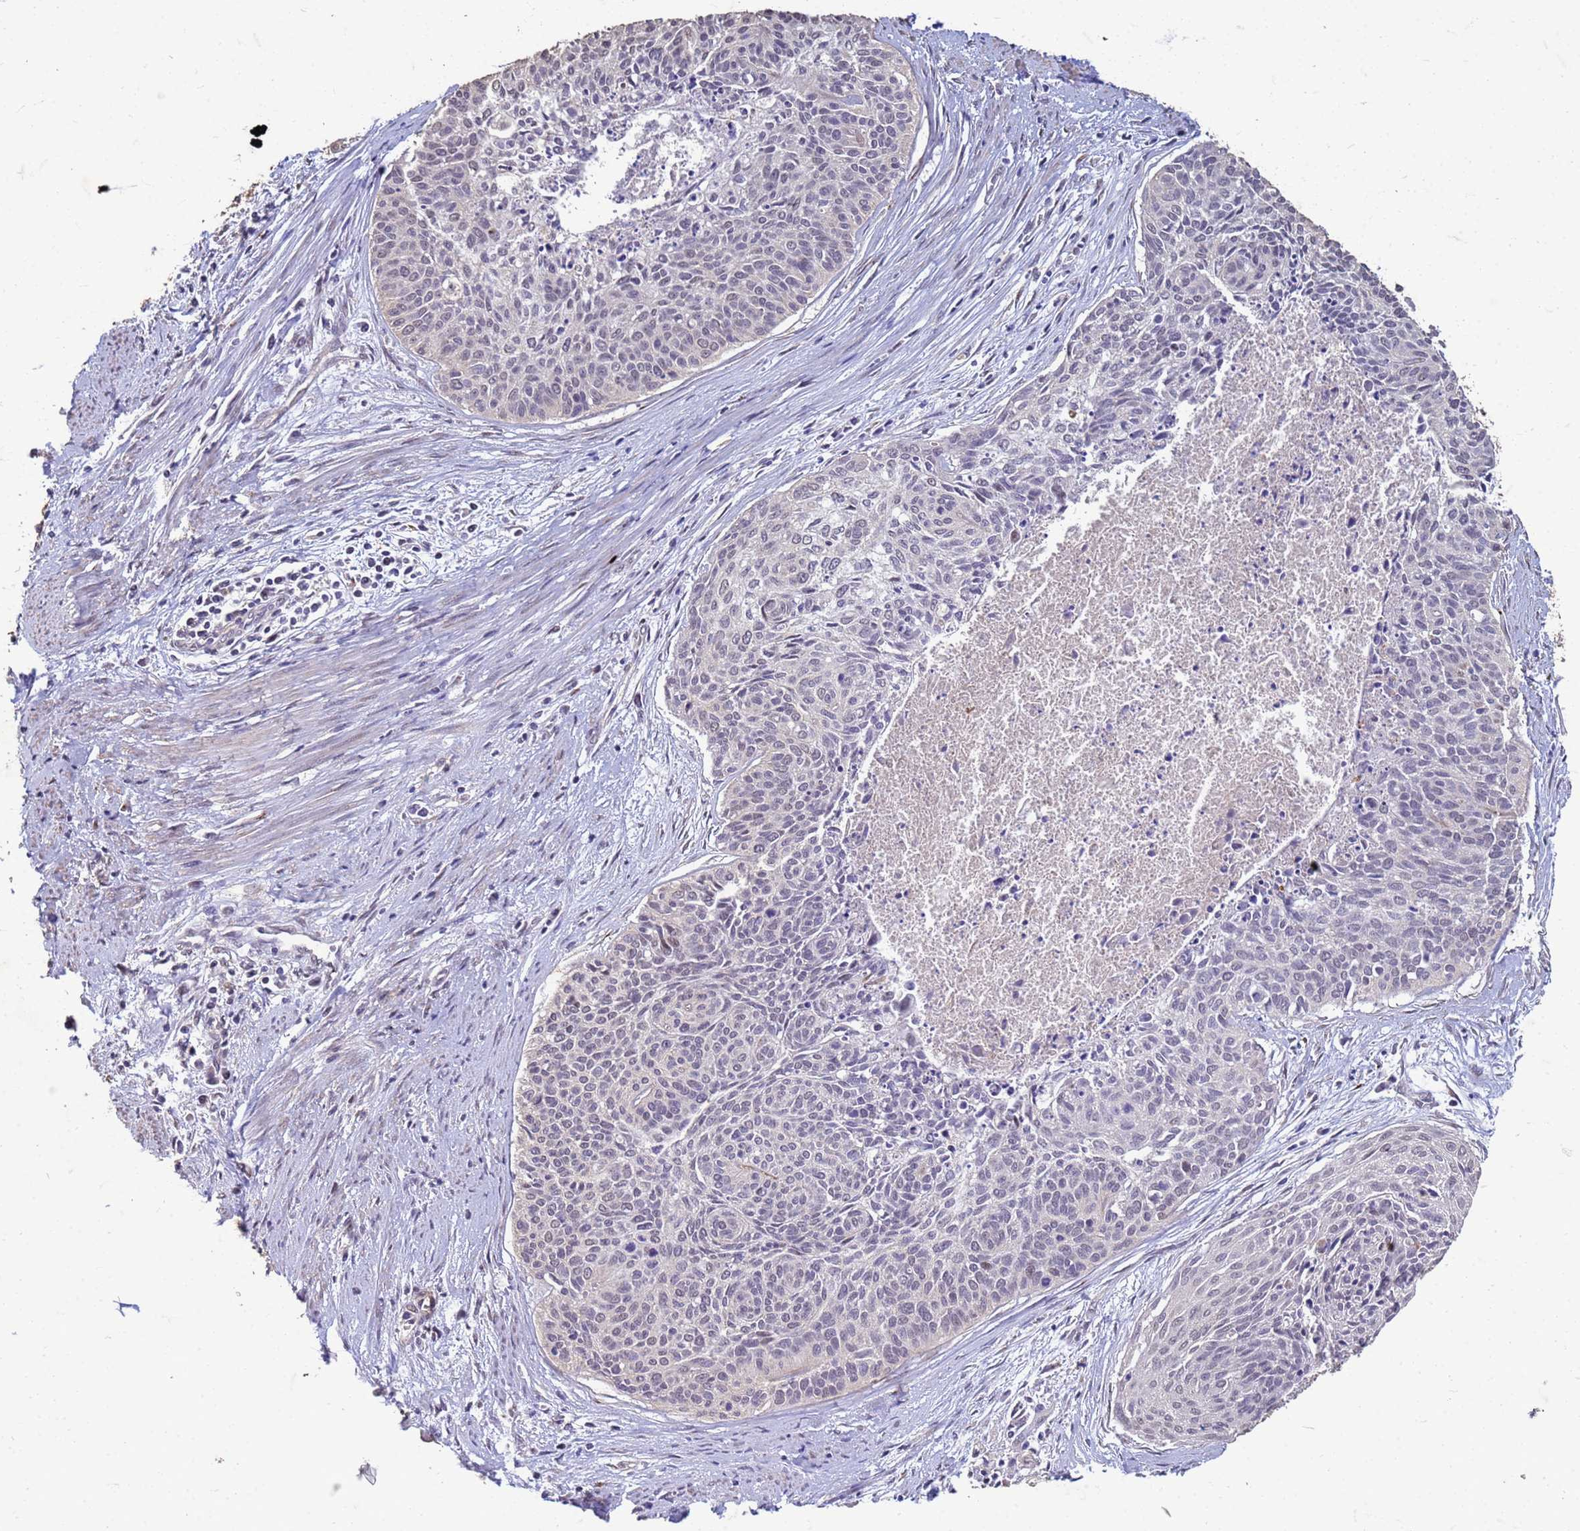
{"staining": {"intensity": "negative", "quantity": "none", "location": "none"}, "tissue": "cervical cancer", "cell_type": "Tumor cells", "image_type": "cancer", "snomed": [{"axis": "morphology", "description": "Squamous cell carcinoma, NOS"}, {"axis": "topography", "description": "Cervix"}], "caption": "There is no significant positivity in tumor cells of cervical cancer (squamous cell carcinoma).", "gene": "SLC25A15", "patient": {"sex": "female", "age": 55}}